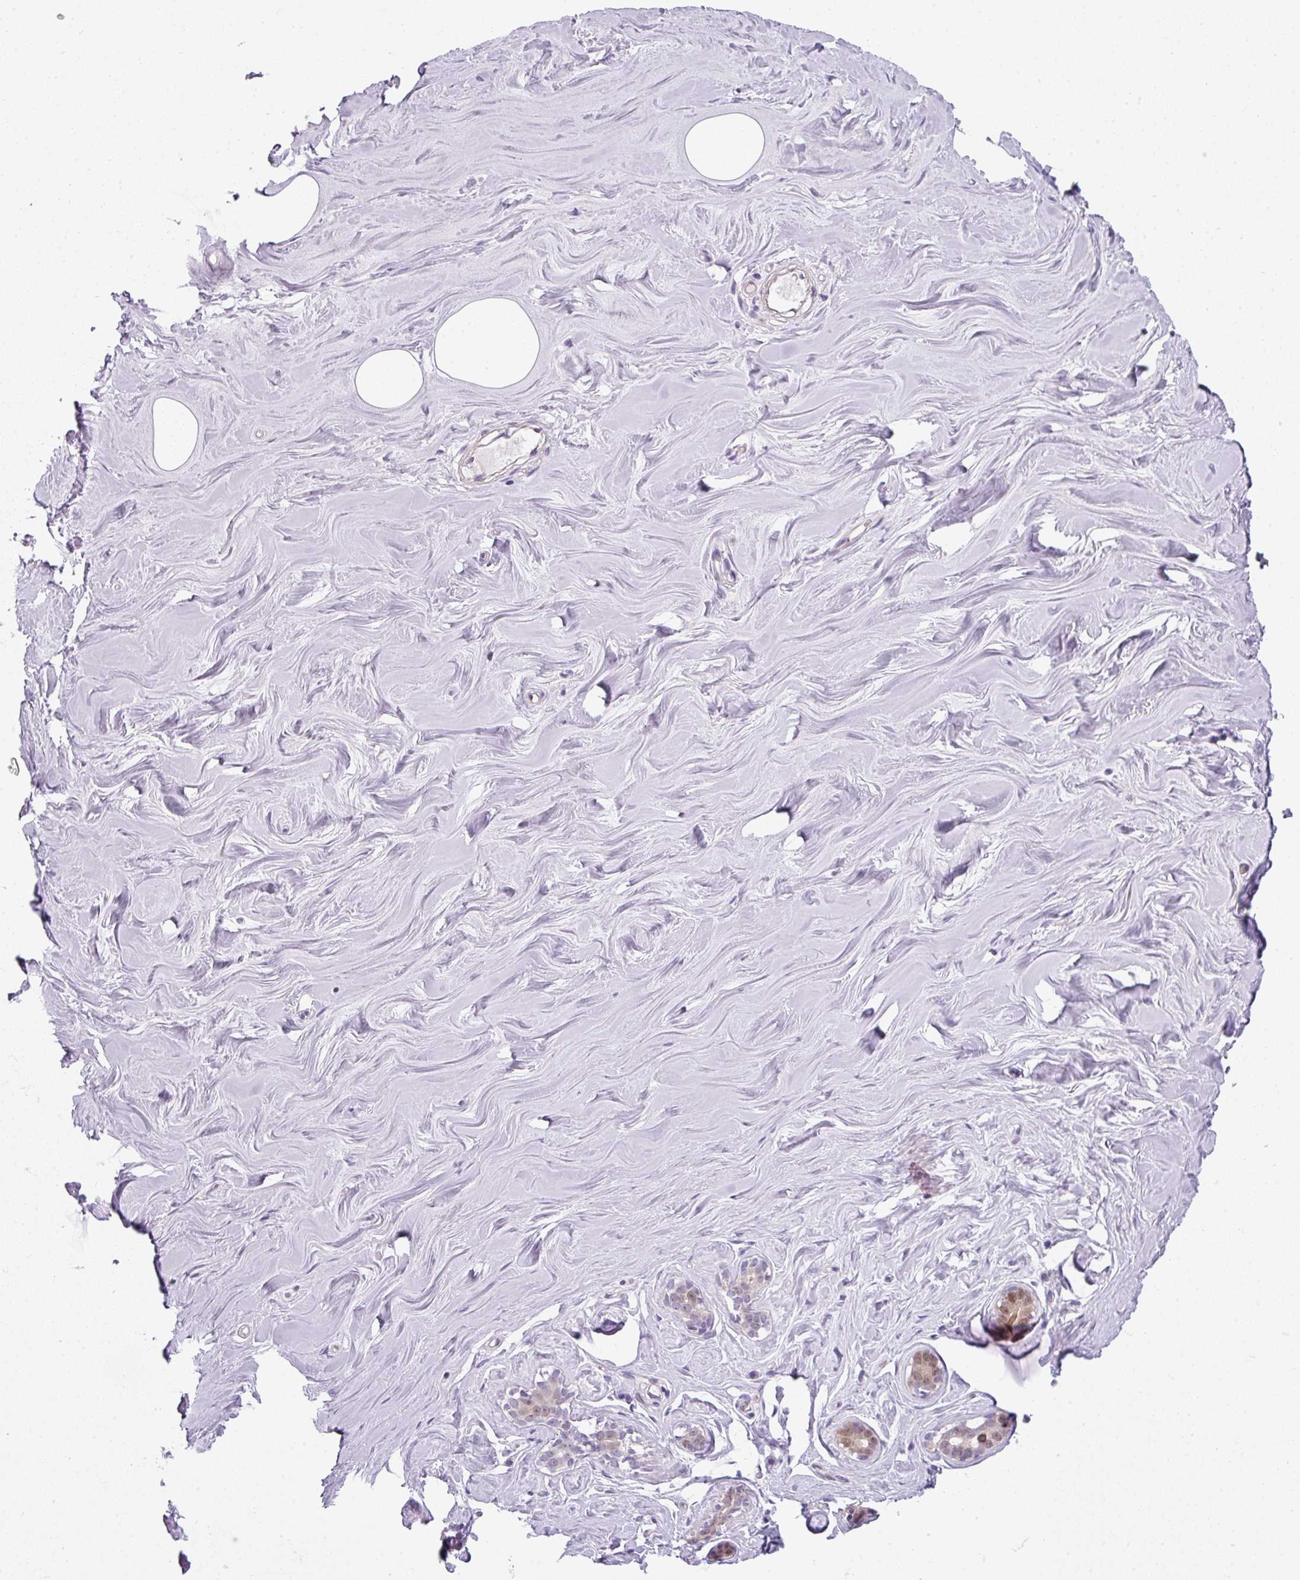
{"staining": {"intensity": "negative", "quantity": "none", "location": "none"}, "tissue": "breast", "cell_type": "Adipocytes", "image_type": "normal", "snomed": [{"axis": "morphology", "description": "Normal tissue, NOS"}, {"axis": "topography", "description": "Breast"}], "caption": "Immunohistochemistry of normal breast reveals no positivity in adipocytes.", "gene": "STAT5A", "patient": {"sex": "female", "age": 25}}